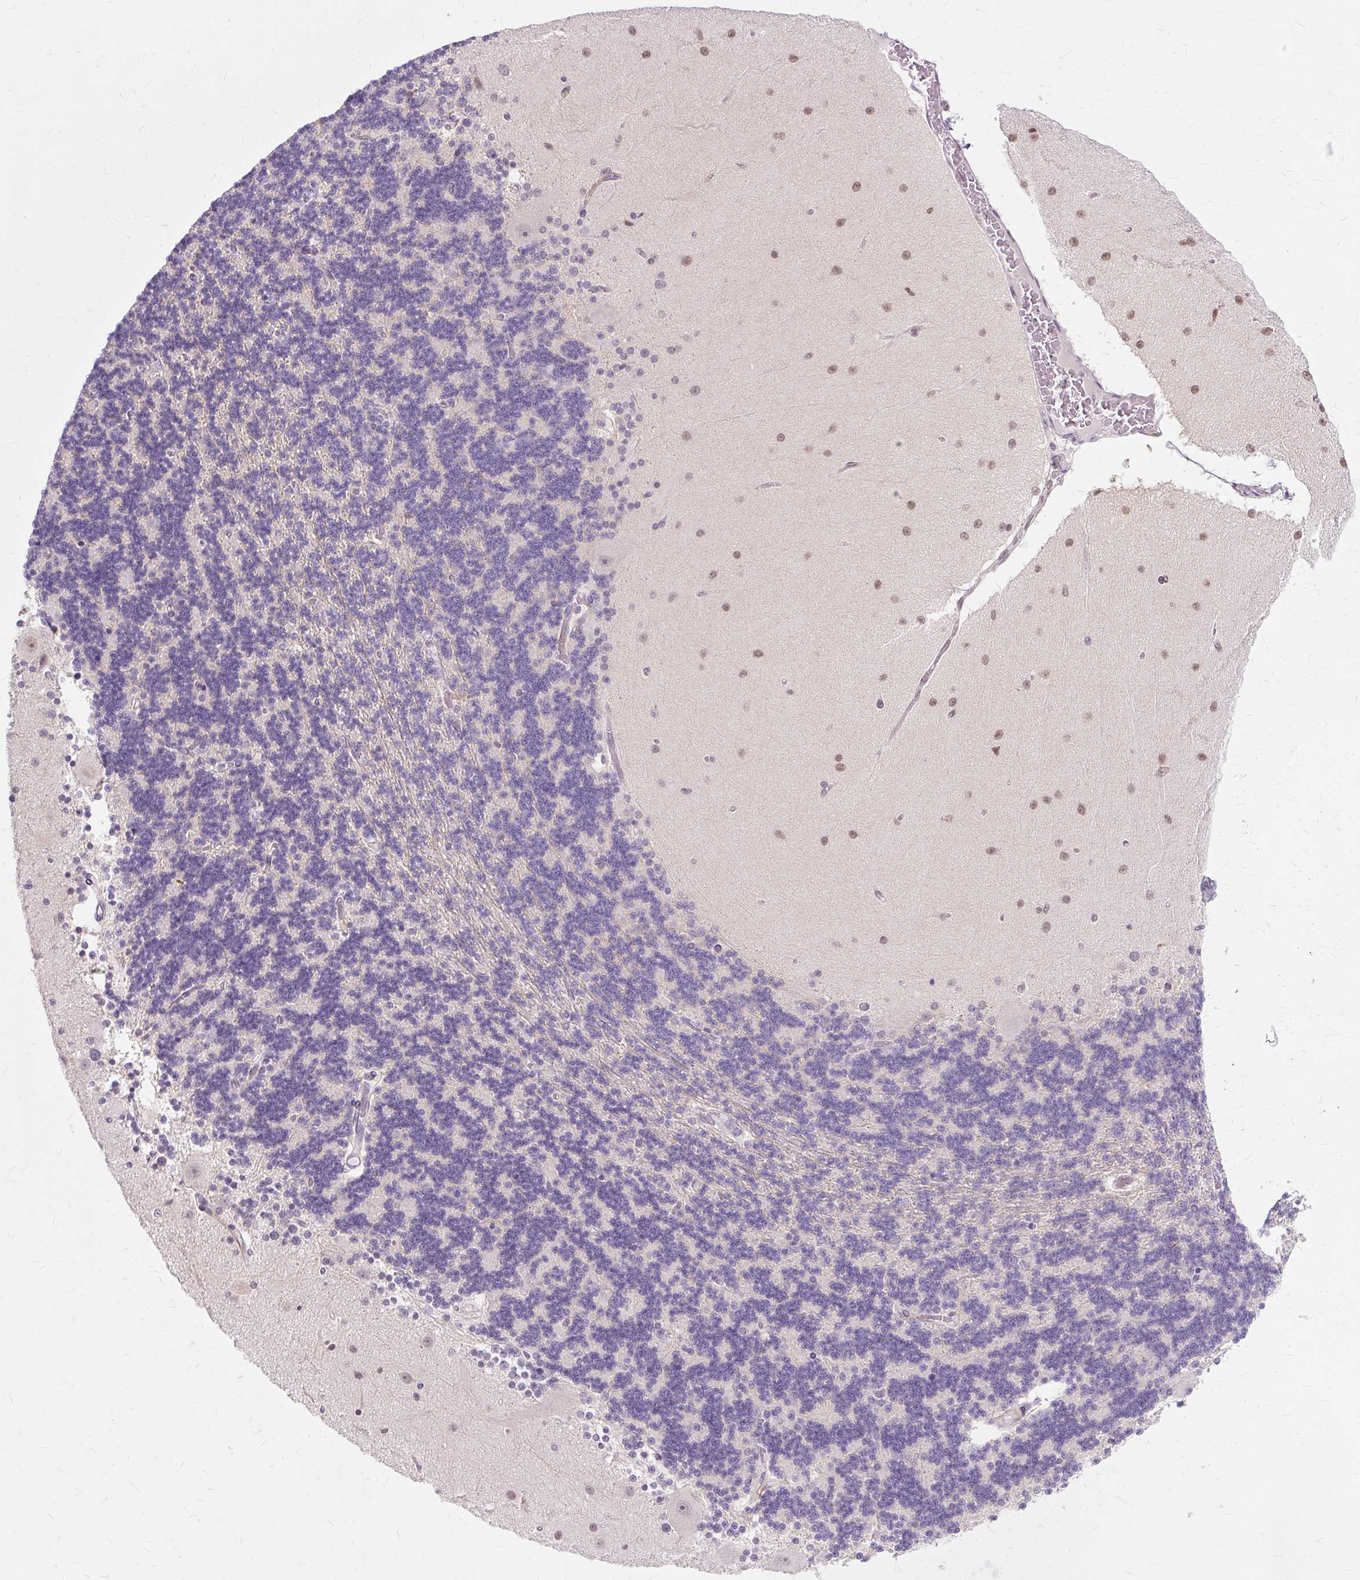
{"staining": {"intensity": "weak", "quantity": "25%-75%", "location": "cytoplasmic/membranous"}, "tissue": "cerebellum", "cell_type": "Cells in granular layer", "image_type": "normal", "snomed": [{"axis": "morphology", "description": "Normal tissue, NOS"}, {"axis": "topography", "description": "Cerebellum"}], "caption": "The image exhibits staining of benign cerebellum, revealing weak cytoplasmic/membranous protein staining (brown color) within cells in granular layer. The protein is stained brown, and the nuclei are stained in blue (DAB IHC with brightfield microscopy, high magnification).", "gene": "ZNF35", "patient": {"sex": "female", "age": 54}}